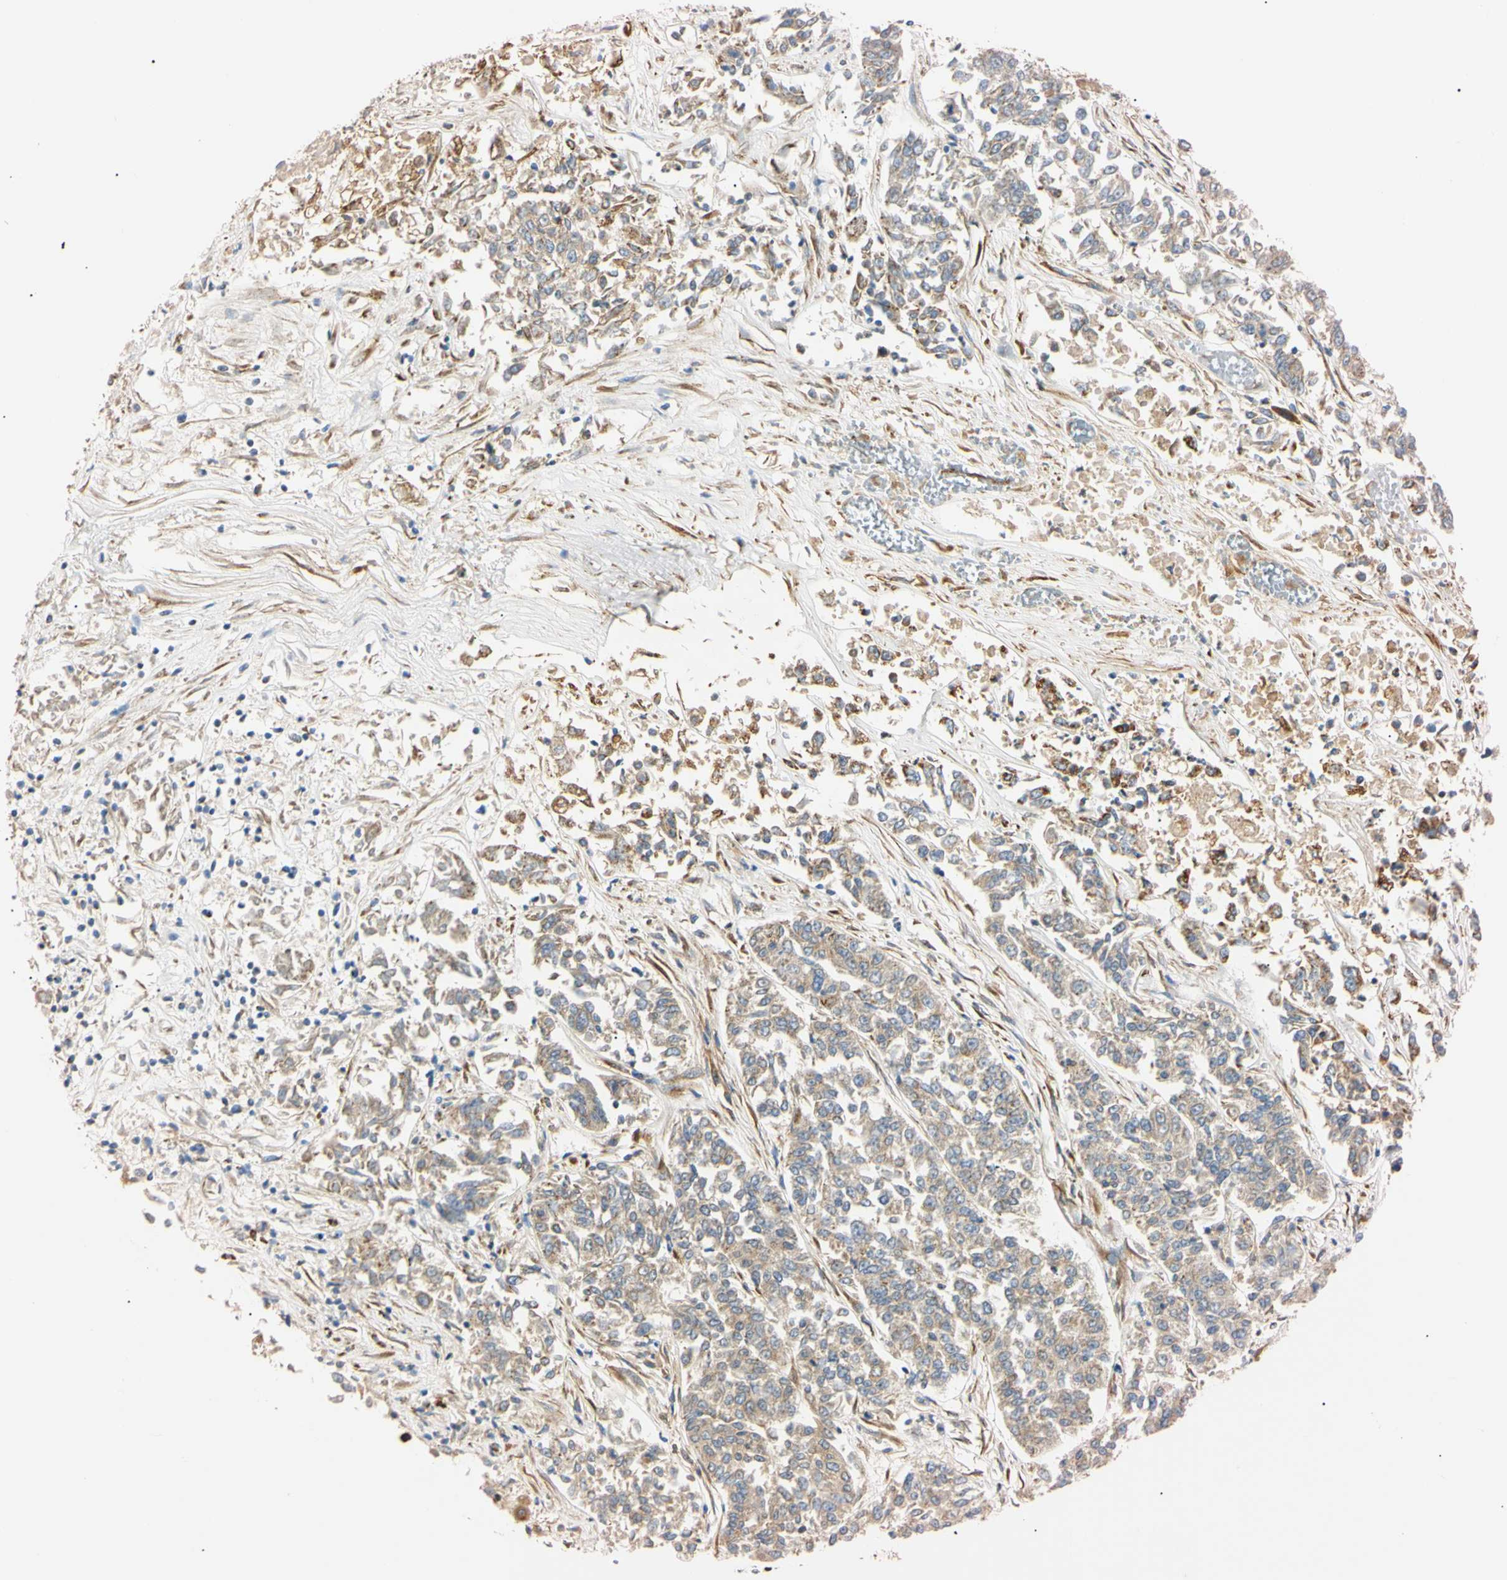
{"staining": {"intensity": "weak", "quantity": "25%-75%", "location": "cytoplasmic/membranous"}, "tissue": "lung cancer", "cell_type": "Tumor cells", "image_type": "cancer", "snomed": [{"axis": "morphology", "description": "Adenocarcinoma, NOS"}, {"axis": "topography", "description": "Lung"}], "caption": "Adenocarcinoma (lung) stained with DAB (3,3'-diaminobenzidine) IHC shows low levels of weak cytoplasmic/membranous positivity in about 25%-75% of tumor cells. The staining was performed using DAB to visualize the protein expression in brown, while the nuclei were stained in blue with hematoxylin (Magnification: 20x).", "gene": "IER3IP1", "patient": {"sex": "male", "age": 84}}